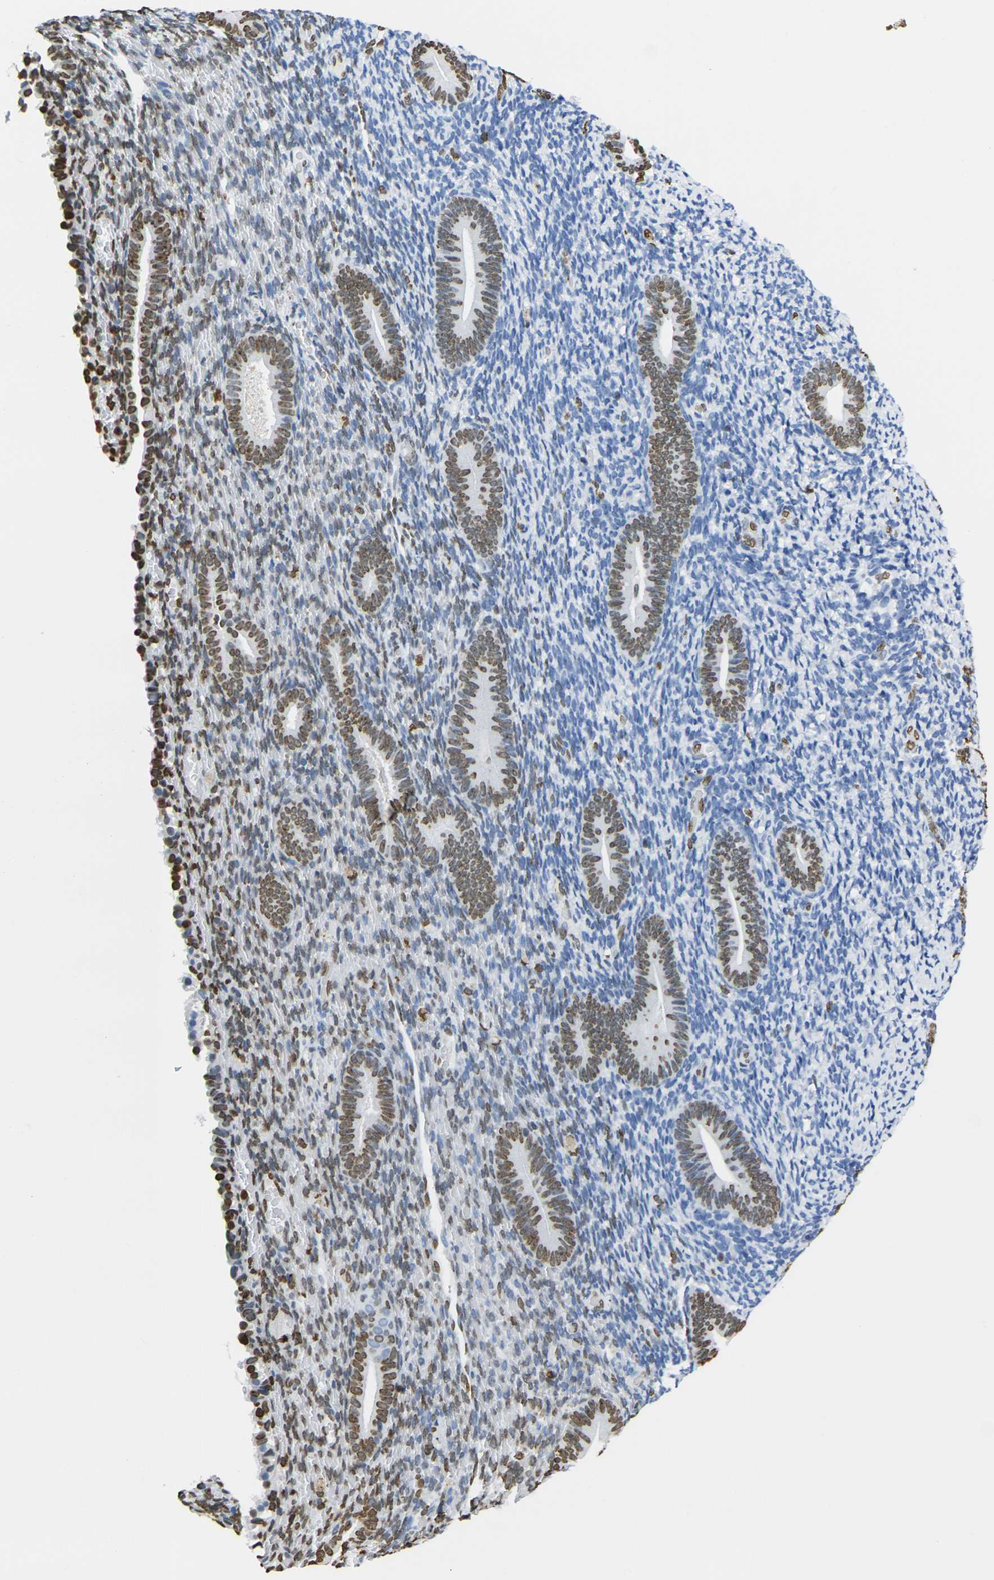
{"staining": {"intensity": "moderate", "quantity": "<25%", "location": "nuclear"}, "tissue": "endometrium", "cell_type": "Cells in endometrial stroma", "image_type": "normal", "snomed": [{"axis": "morphology", "description": "Normal tissue, NOS"}, {"axis": "topography", "description": "Endometrium"}], "caption": "Human endometrium stained with a brown dye demonstrates moderate nuclear positive positivity in about <25% of cells in endometrial stroma.", "gene": "DRAXIN", "patient": {"sex": "female", "age": 51}}